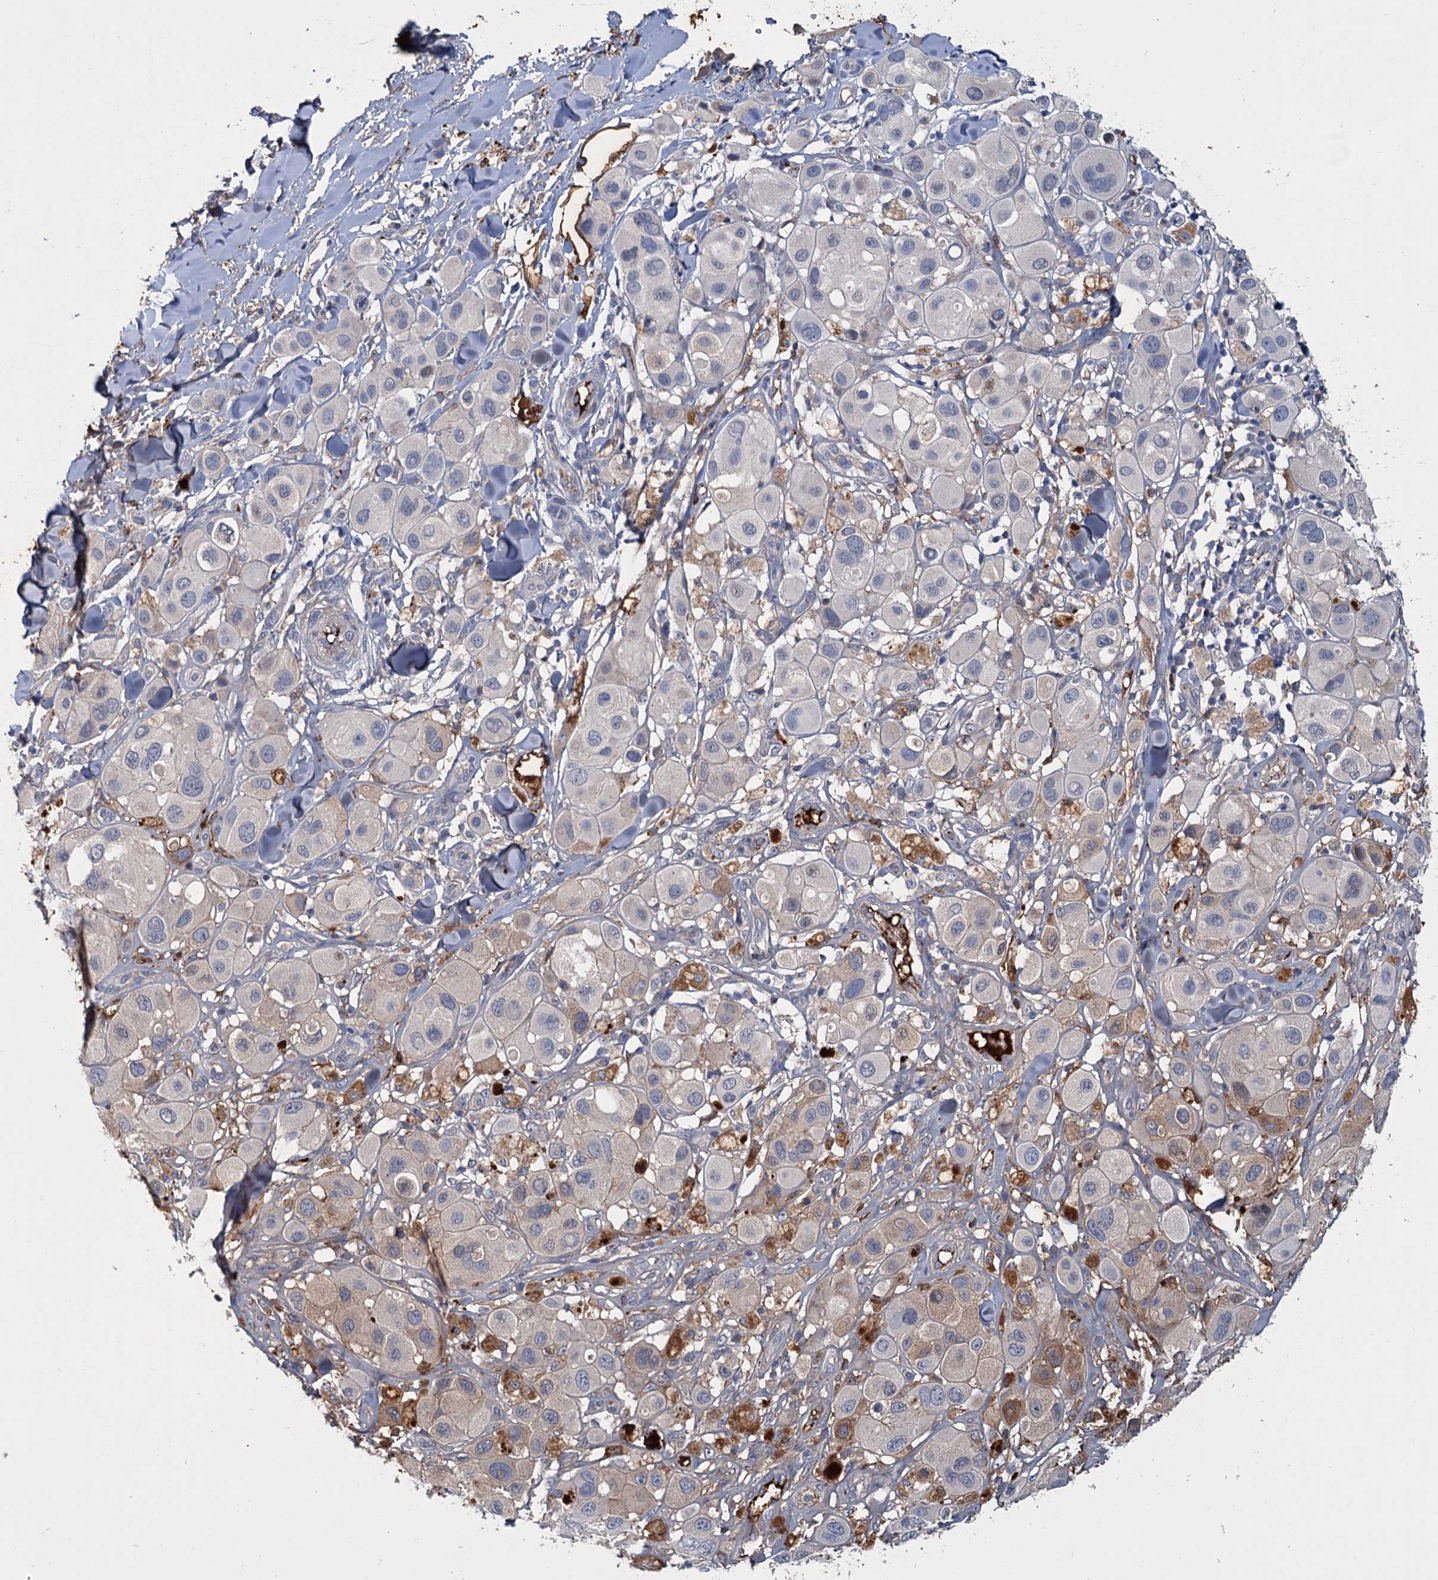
{"staining": {"intensity": "weak", "quantity": "<25%", "location": "cytoplasmic/membranous"}, "tissue": "melanoma", "cell_type": "Tumor cells", "image_type": "cancer", "snomed": [{"axis": "morphology", "description": "Malignant melanoma, Metastatic site"}, {"axis": "topography", "description": "Skin"}], "caption": "The histopathology image displays no staining of tumor cells in malignant melanoma (metastatic site).", "gene": "CHRD", "patient": {"sex": "male", "age": 41}}